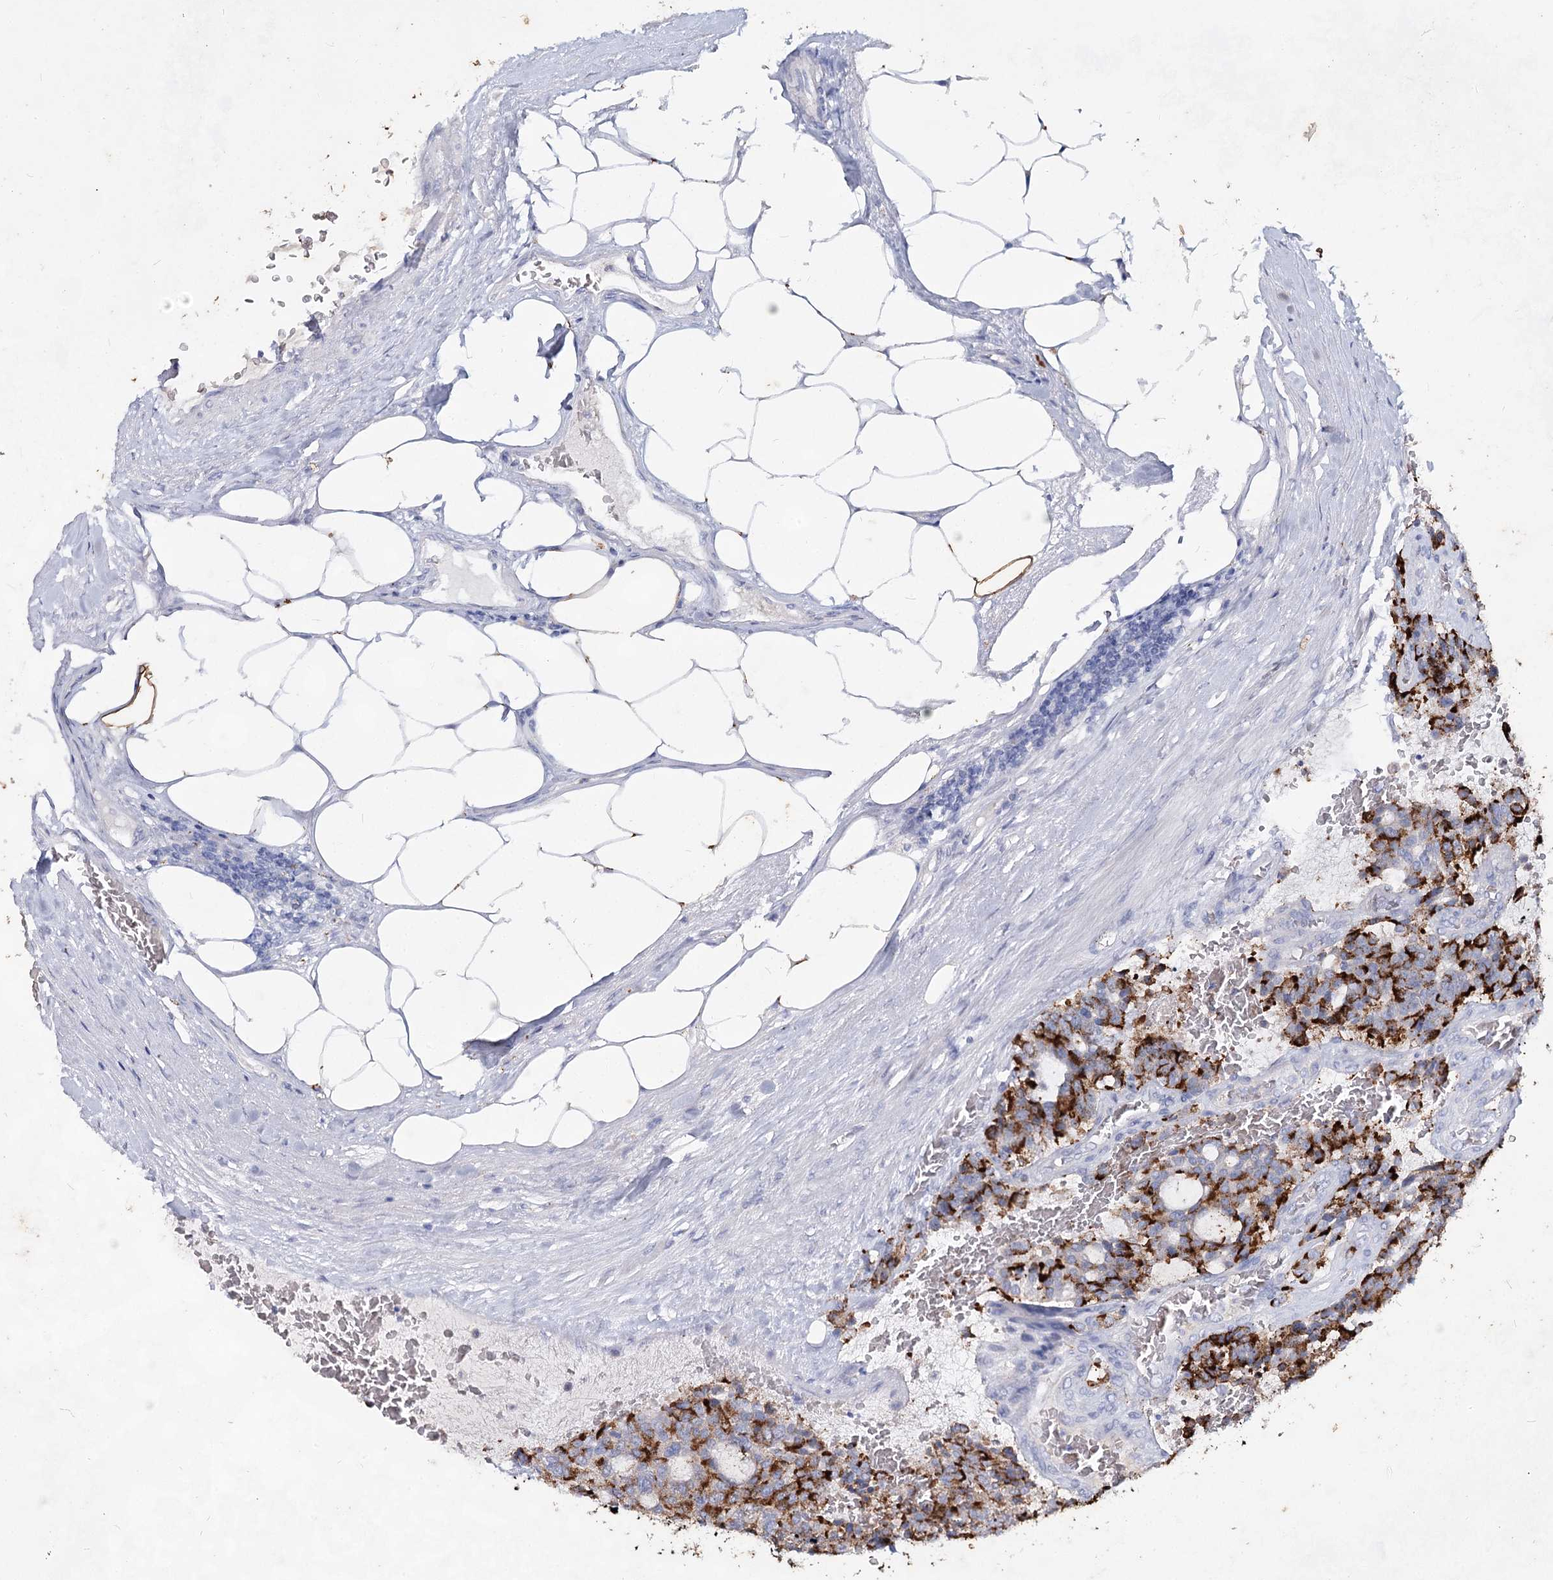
{"staining": {"intensity": "strong", "quantity": "25%-75%", "location": "cytoplasmic/membranous"}, "tissue": "carcinoid", "cell_type": "Tumor cells", "image_type": "cancer", "snomed": [{"axis": "morphology", "description": "Carcinoid, malignant, NOS"}, {"axis": "topography", "description": "Pancreas"}], "caption": "Carcinoid was stained to show a protein in brown. There is high levels of strong cytoplasmic/membranous expression in about 25%-75% of tumor cells.", "gene": "CCDC73", "patient": {"sex": "female", "age": 54}}